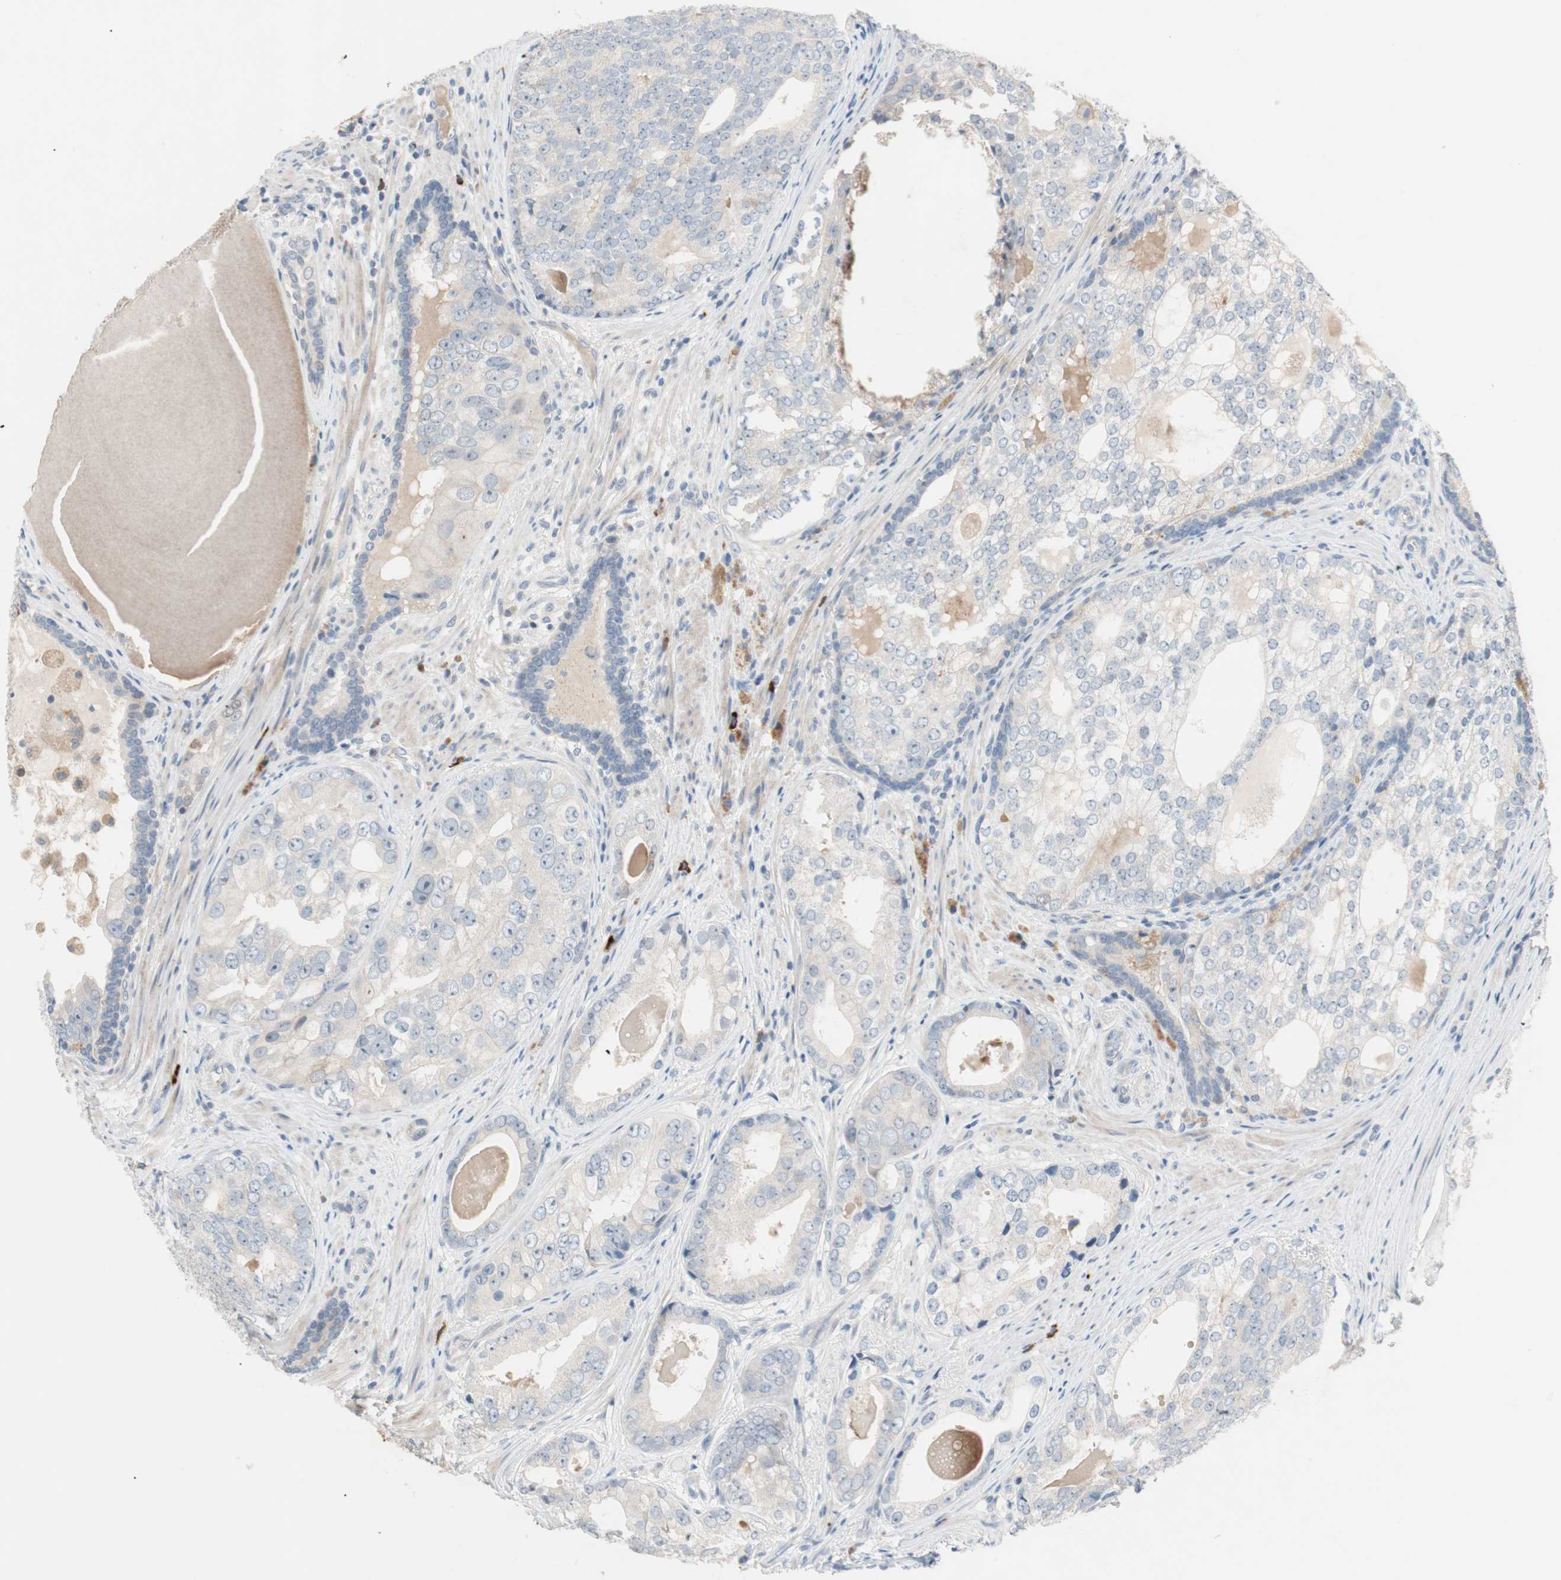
{"staining": {"intensity": "weak", "quantity": "<25%", "location": "cytoplasmic/membranous"}, "tissue": "prostate cancer", "cell_type": "Tumor cells", "image_type": "cancer", "snomed": [{"axis": "morphology", "description": "Adenocarcinoma, High grade"}, {"axis": "topography", "description": "Prostate"}], "caption": "This micrograph is of high-grade adenocarcinoma (prostate) stained with immunohistochemistry (IHC) to label a protein in brown with the nuclei are counter-stained blue. There is no expression in tumor cells. The staining is performed using DAB brown chromogen with nuclei counter-stained in using hematoxylin.", "gene": "PDZK1", "patient": {"sex": "male", "age": 66}}